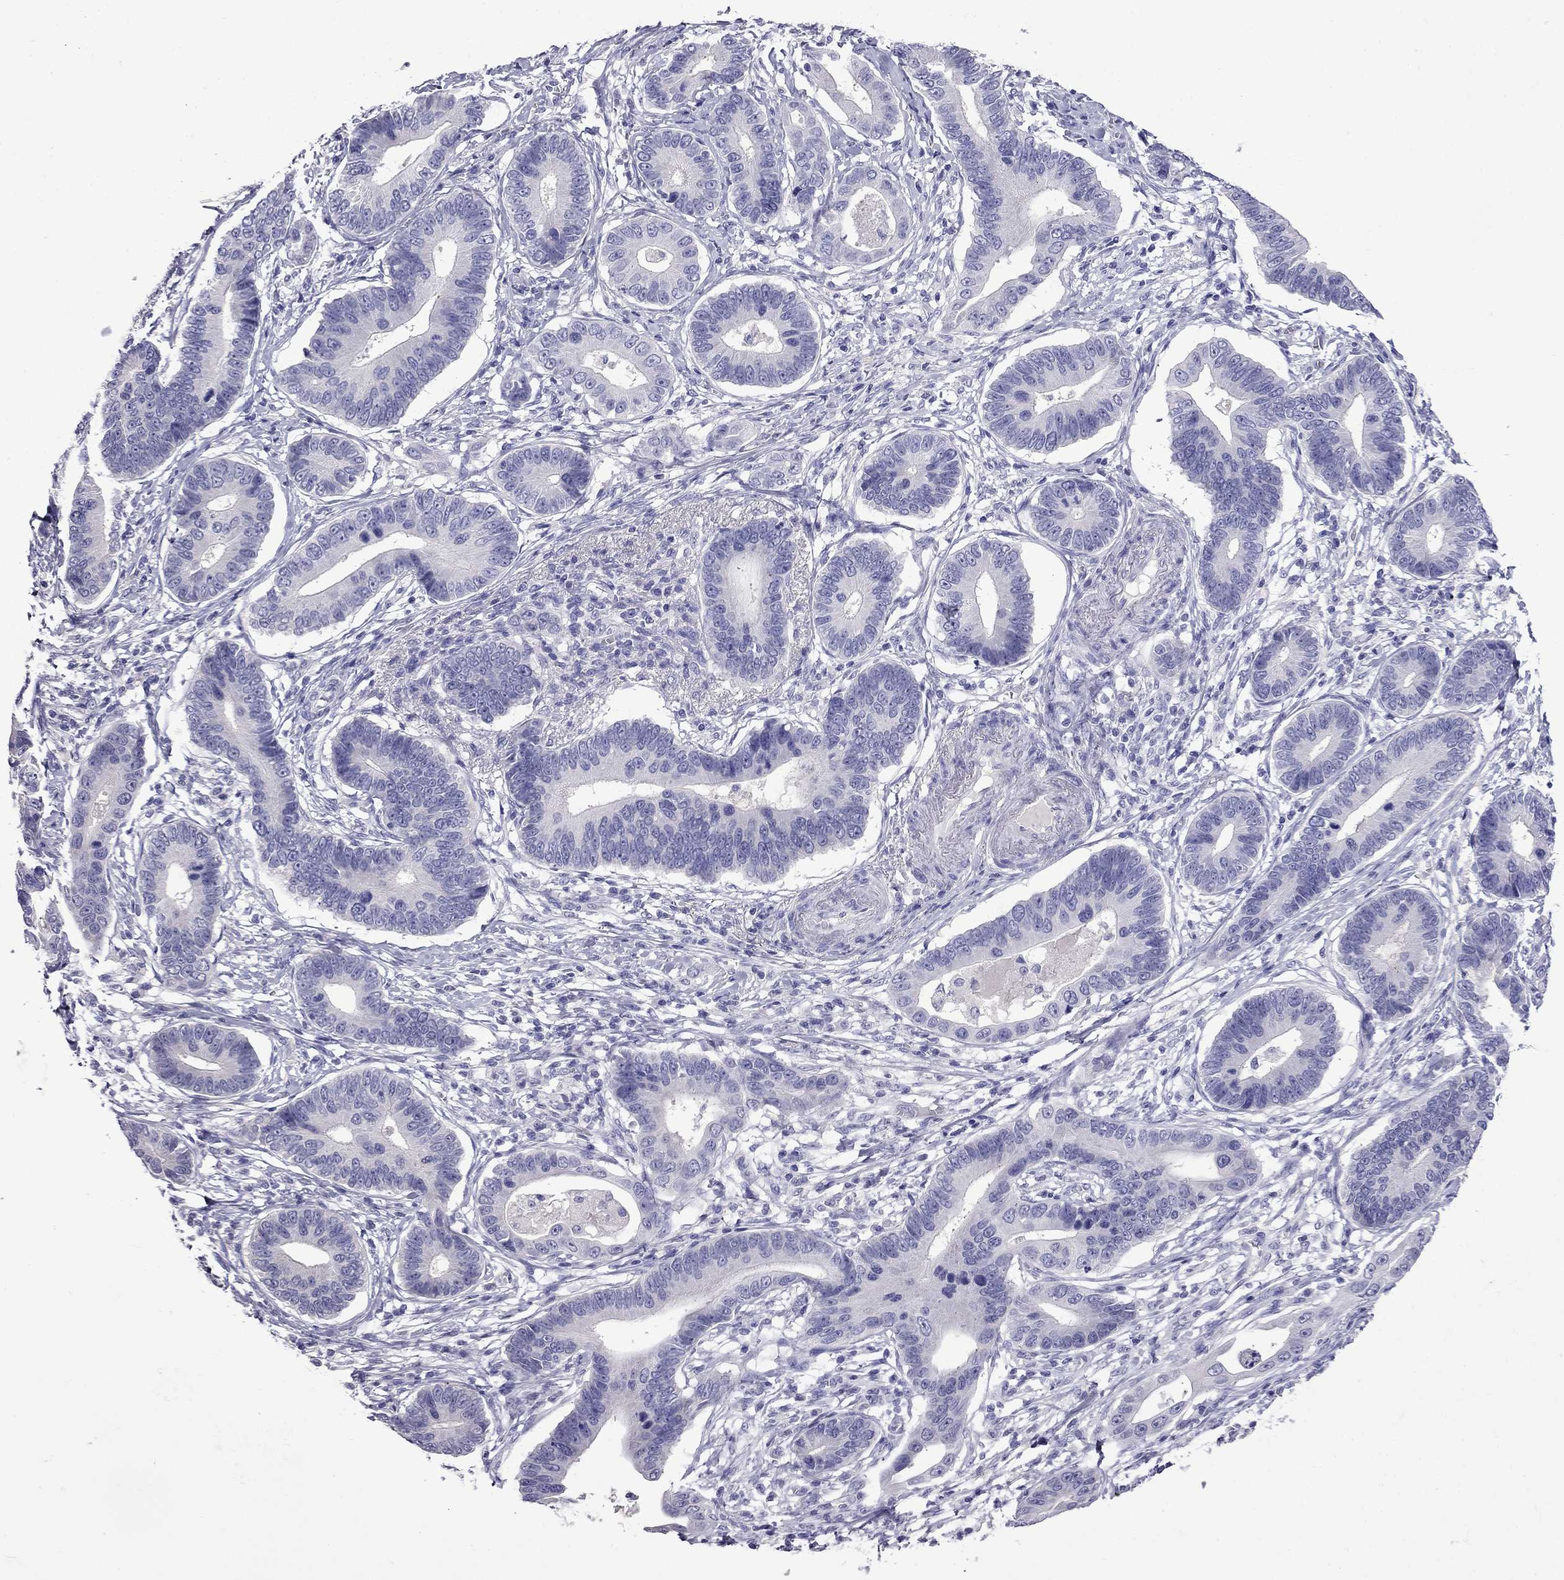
{"staining": {"intensity": "negative", "quantity": "none", "location": "none"}, "tissue": "stomach cancer", "cell_type": "Tumor cells", "image_type": "cancer", "snomed": [{"axis": "morphology", "description": "Adenocarcinoma, NOS"}, {"axis": "topography", "description": "Stomach"}], "caption": "DAB (3,3'-diaminobenzidine) immunohistochemical staining of human adenocarcinoma (stomach) displays no significant positivity in tumor cells.", "gene": "MYO15A", "patient": {"sex": "male", "age": 84}}